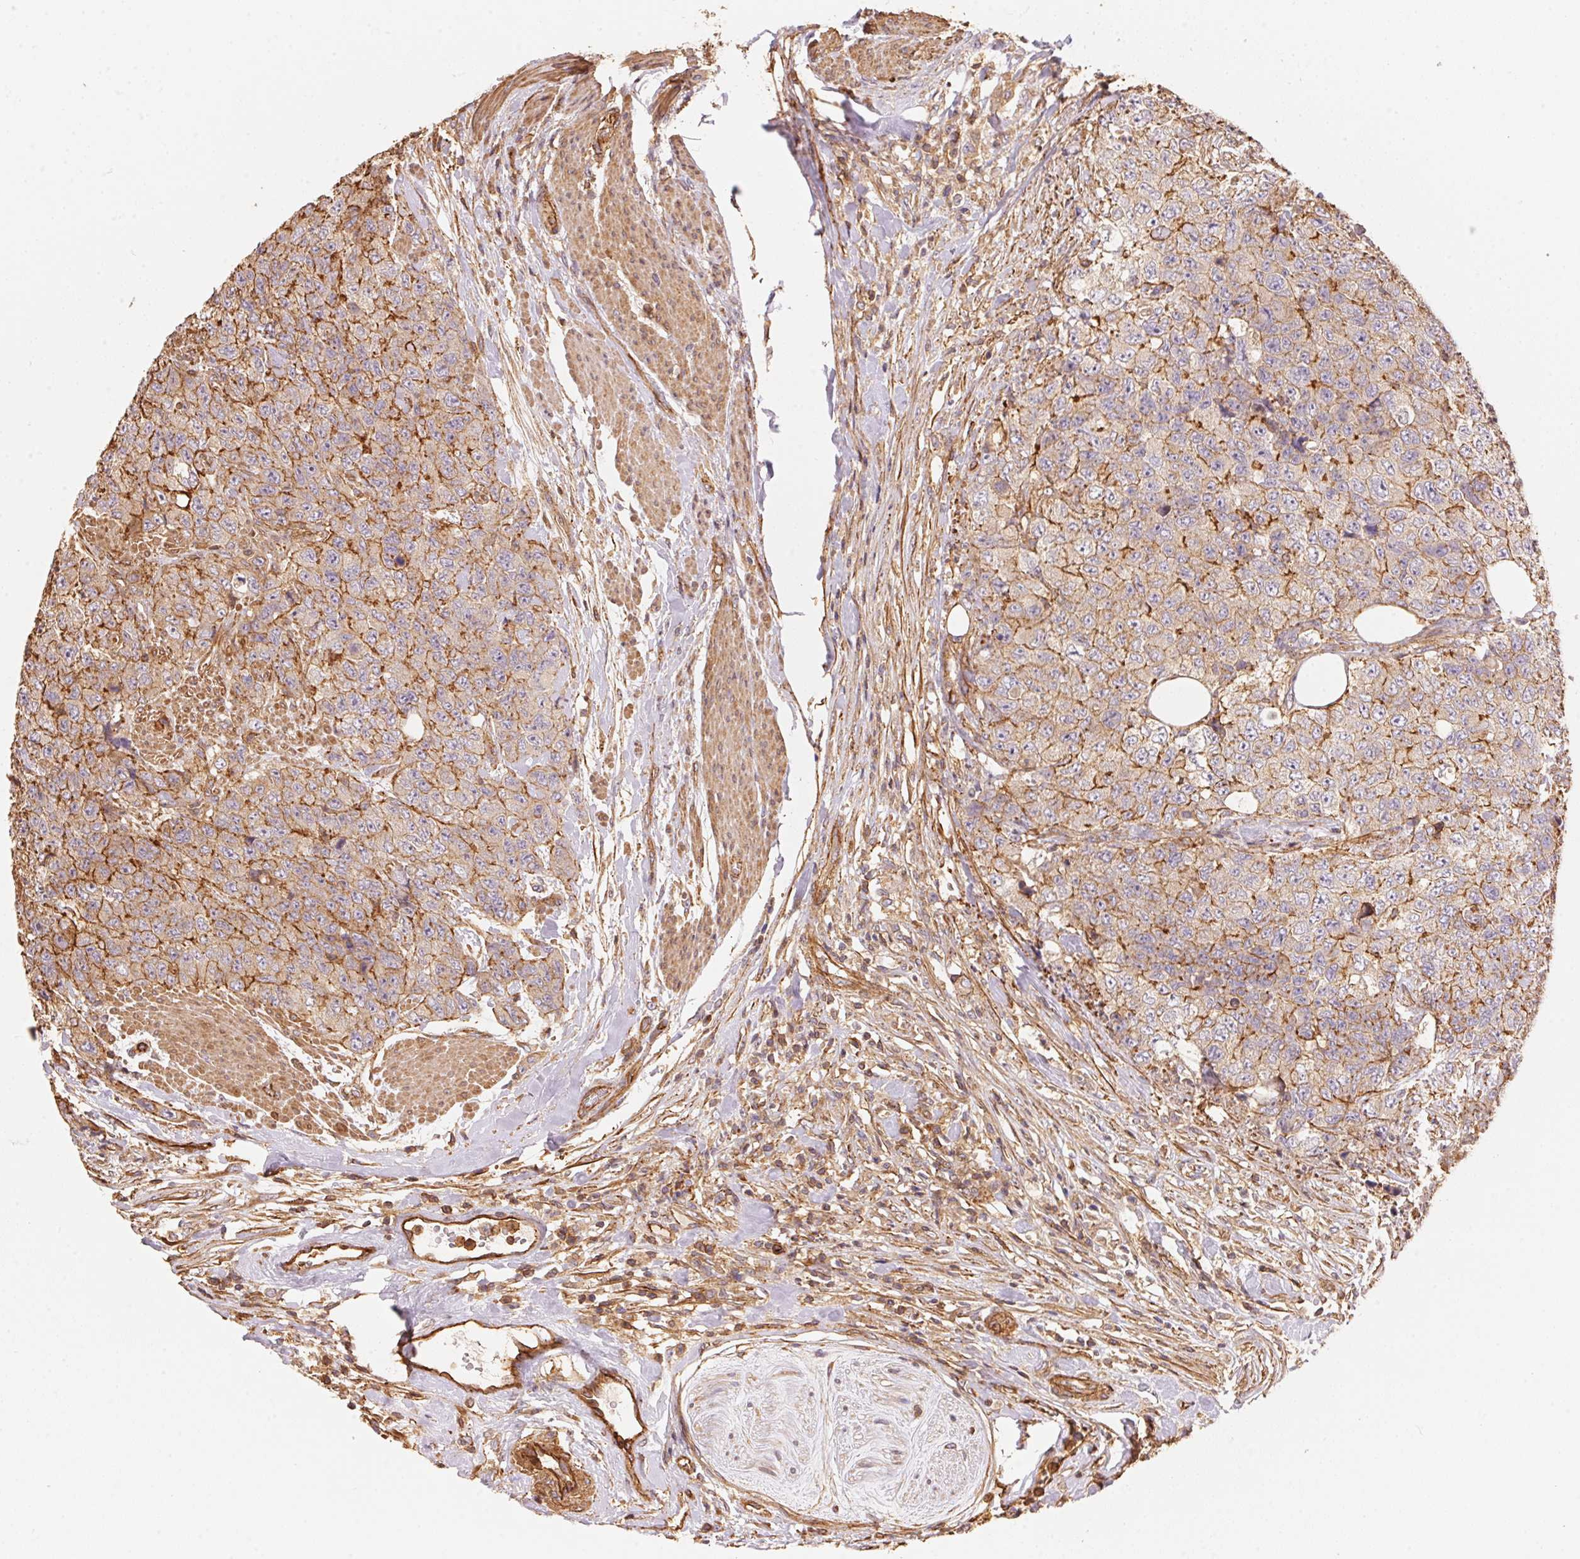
{"staining": {"intensity": "moderate", "quantity": "25%-75%", "location": "cytoplasmic/membranous"}, "tissue": "urothelial cancer", "cell_type": "Tumor cells", "image_type": "cancer", "snomed": [{"axis": "morphology", "description": "Urothelial carcinoma, High grade"}, {"axis": "topography", "description": "Urinary bladder"}], "caption": "This micrograph displays IHC staining of urothelial cancer, with medium moderate cytoplasmic/membranous expression in about 25%-75% of tumor cells.", "gene": "FRAS1", "patient": {"sex": "female", "age": 78}}